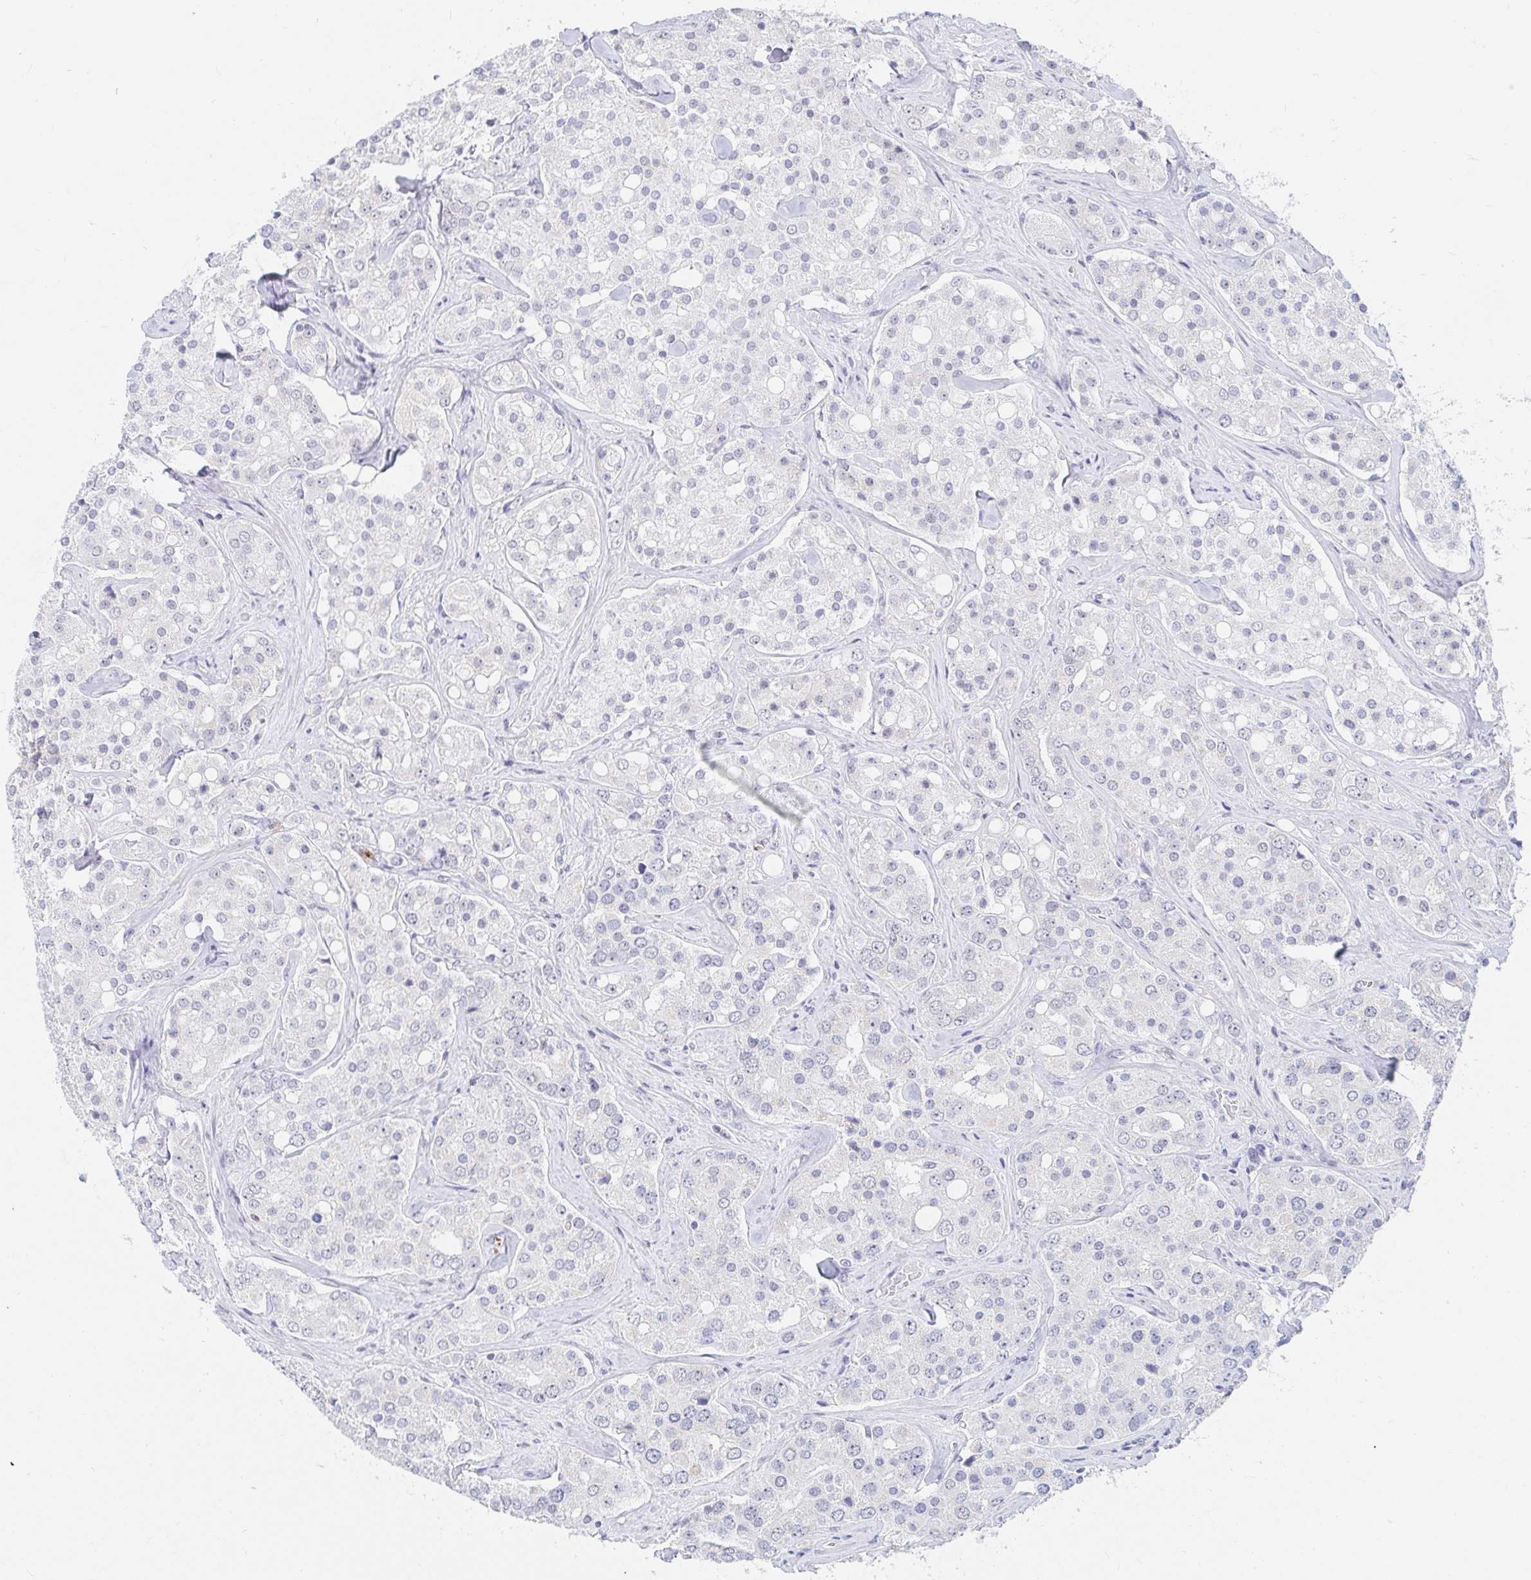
{"staining": {"intensity": "negative", "quantity": "none", "location": "none"}, "tissue": "prostate cancer", "cell_type": "Tumor cells", "image_type": "cancer", "snomed": [{"axis": "morphology", "description": "Adenocarcinoma, High grade"}, {"axis": "topography", "description": "Prostate"}], "caption": "Immunohistochemistry (IHC) of human prostate adenocarcinoma (high-grade) shows no staining in tumor cells.", "gene": "COL28A1", "patient": {"sex": "male", "age": 67}}